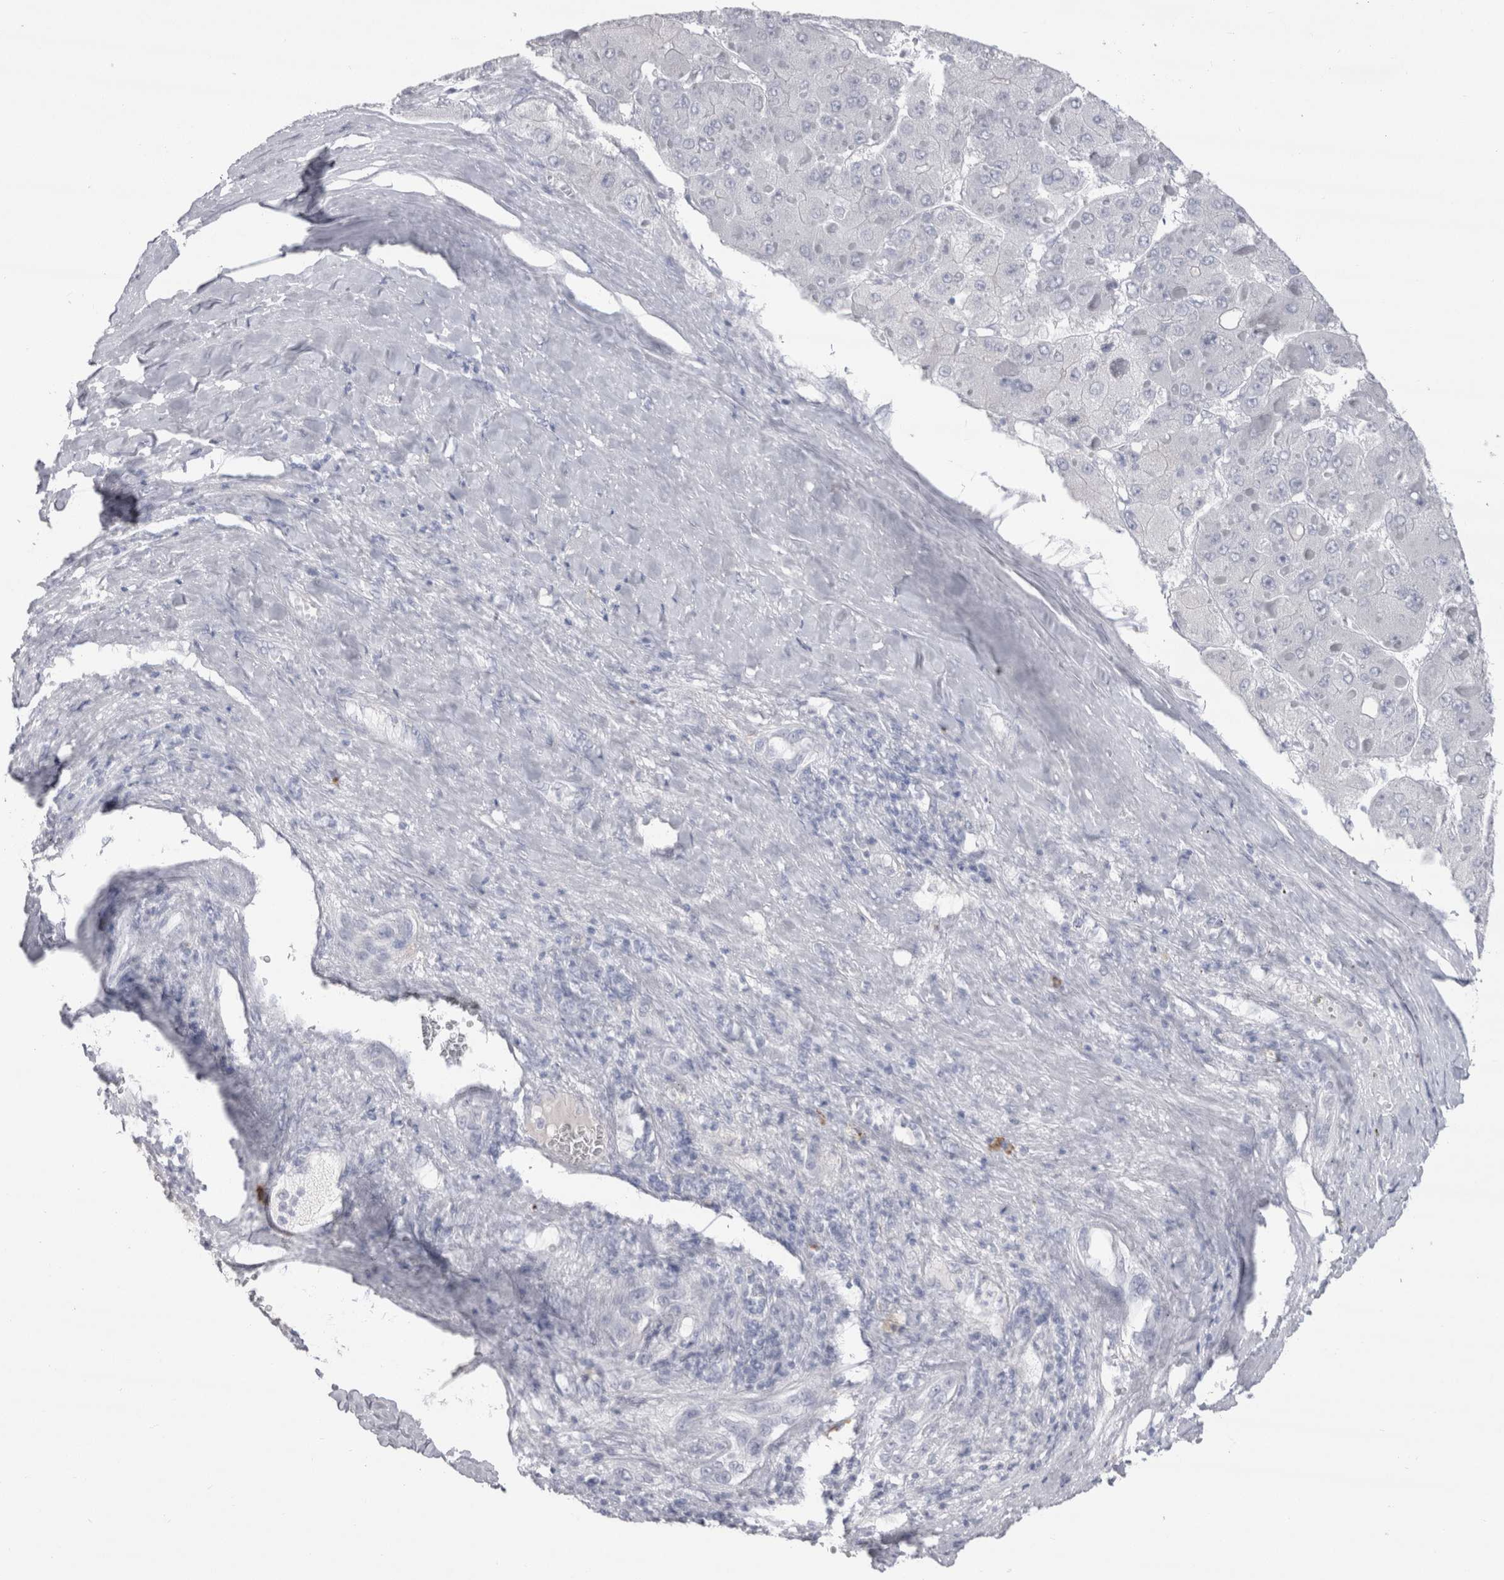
{"staining": {"intensity": "negative", "quantity": "none", "location": "none"}, "tissue": "liver cancer", "cell_type": "Tumor cells", "image_type": "cancer", "snomed": [{"axis": "morphology", "description": "Carcinoma, Hepatocellular, NOS"}, {"axis": "topography", "description": "Liver"}], "caption": "IHC photomicrograph of human liver cancer (hepatocellular carcinoma) stained for a protein (brown), which demonstrates no staining in tumor cells. (DAB (3,3'-diaminobenzidine) immunohistochemistry visualized using brightfield microscopy, high magnification).", "gene": "CDH17", "patient": {"sex": "female", "age": 73}}